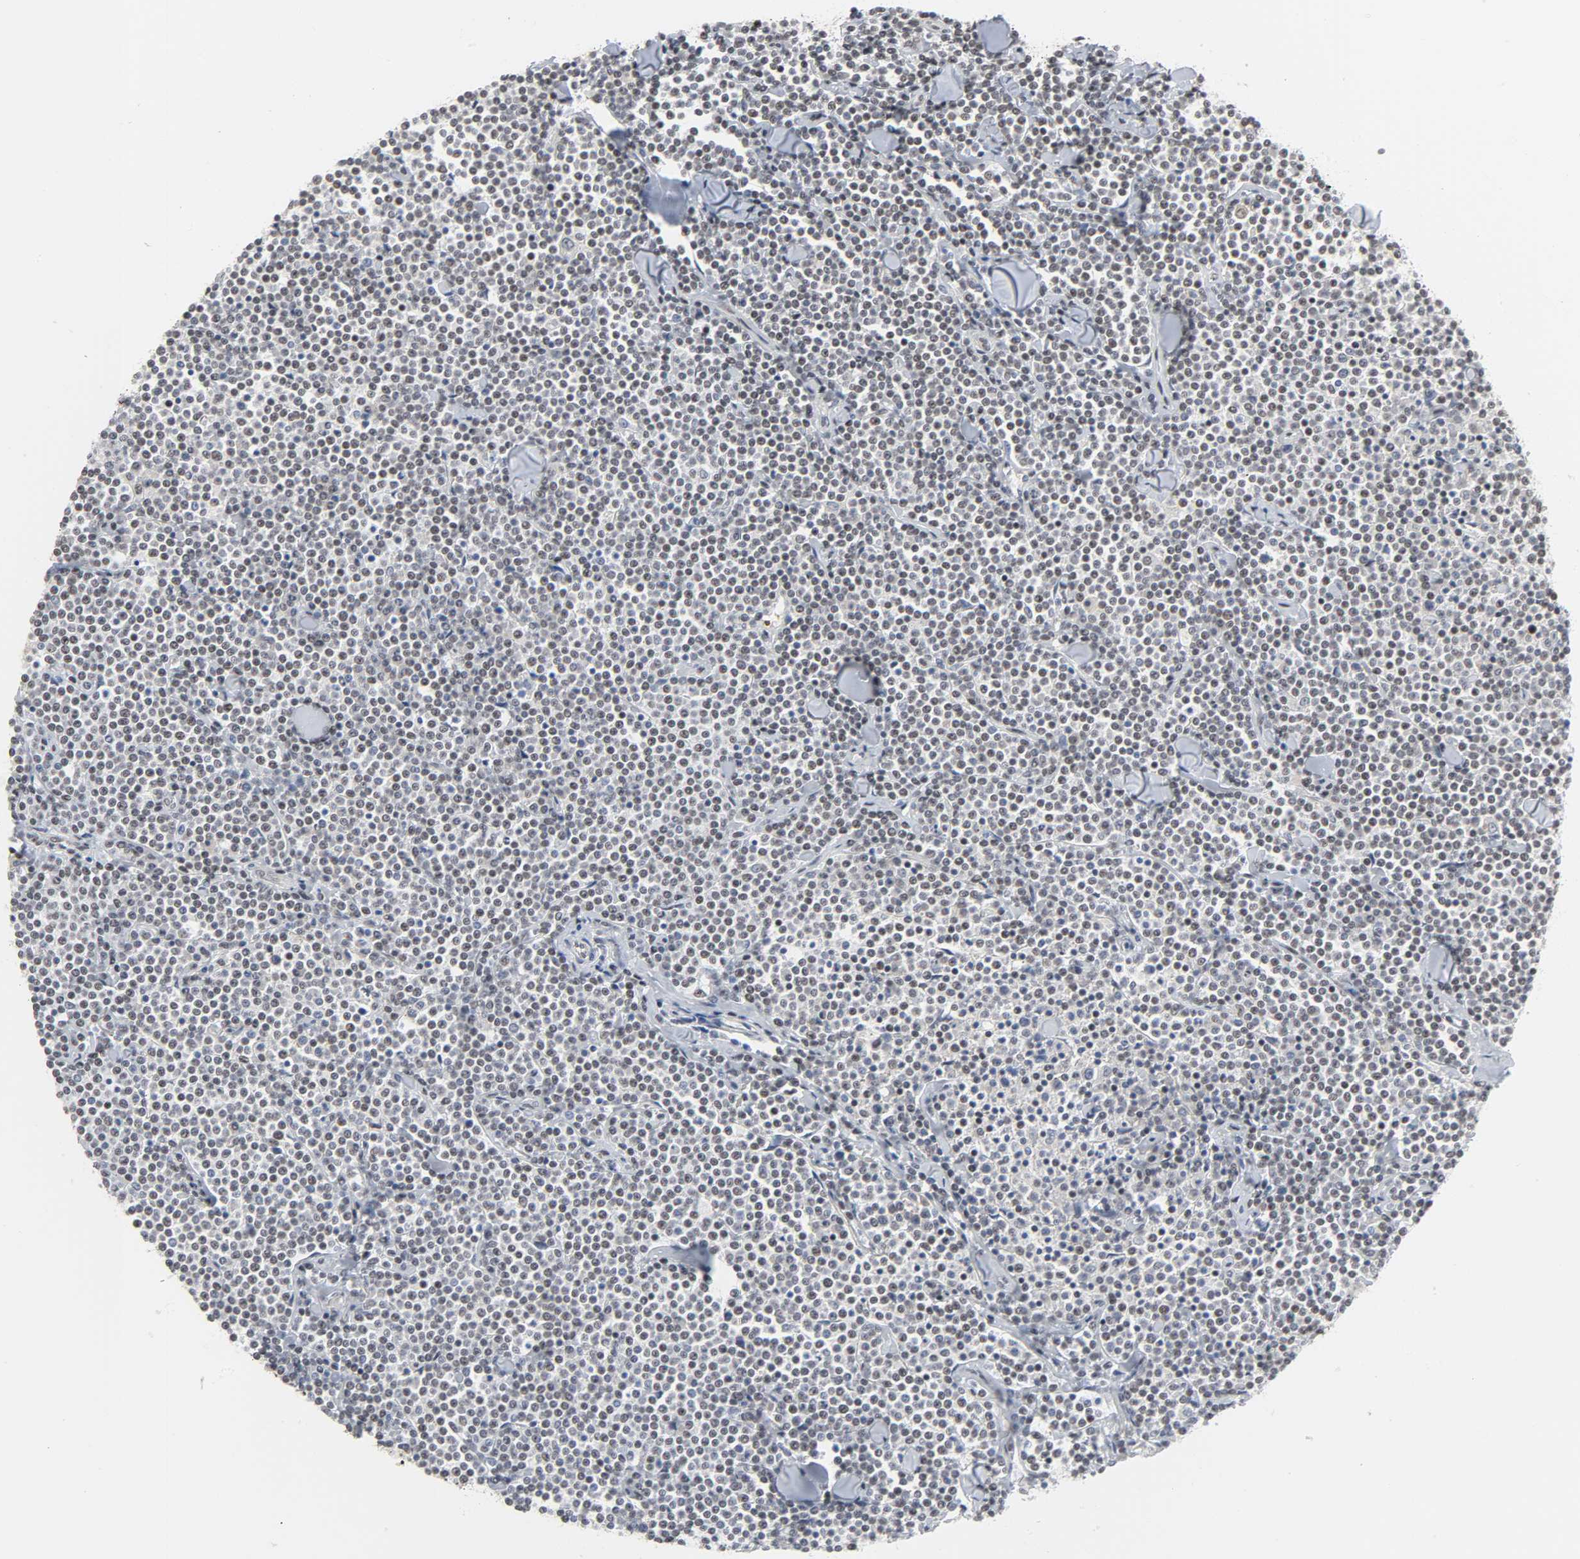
{"staining": {"intensity": "weak", "quantity": "<25%", "location": "nuclear"}, "tissue": "lymphoma", "cell_type": "Tumor cells", "image_type": "cancer", "snomed": [{"axis": "morphology", "description": "Malignant lymphoma, non-Hodgkin's type, Low grade"}, {"axis": "topography", "description": "Soft tissue"}], "caption": "IHC of human low-grade malignant lymphoma, non-Hodgkin's type exhibits no positivity in tumor cells. (Immunohistochemistry, brightfield microscopy, high magnification).", "gene": "MUC1", "patient": {"sex": "male", "age": 92}}